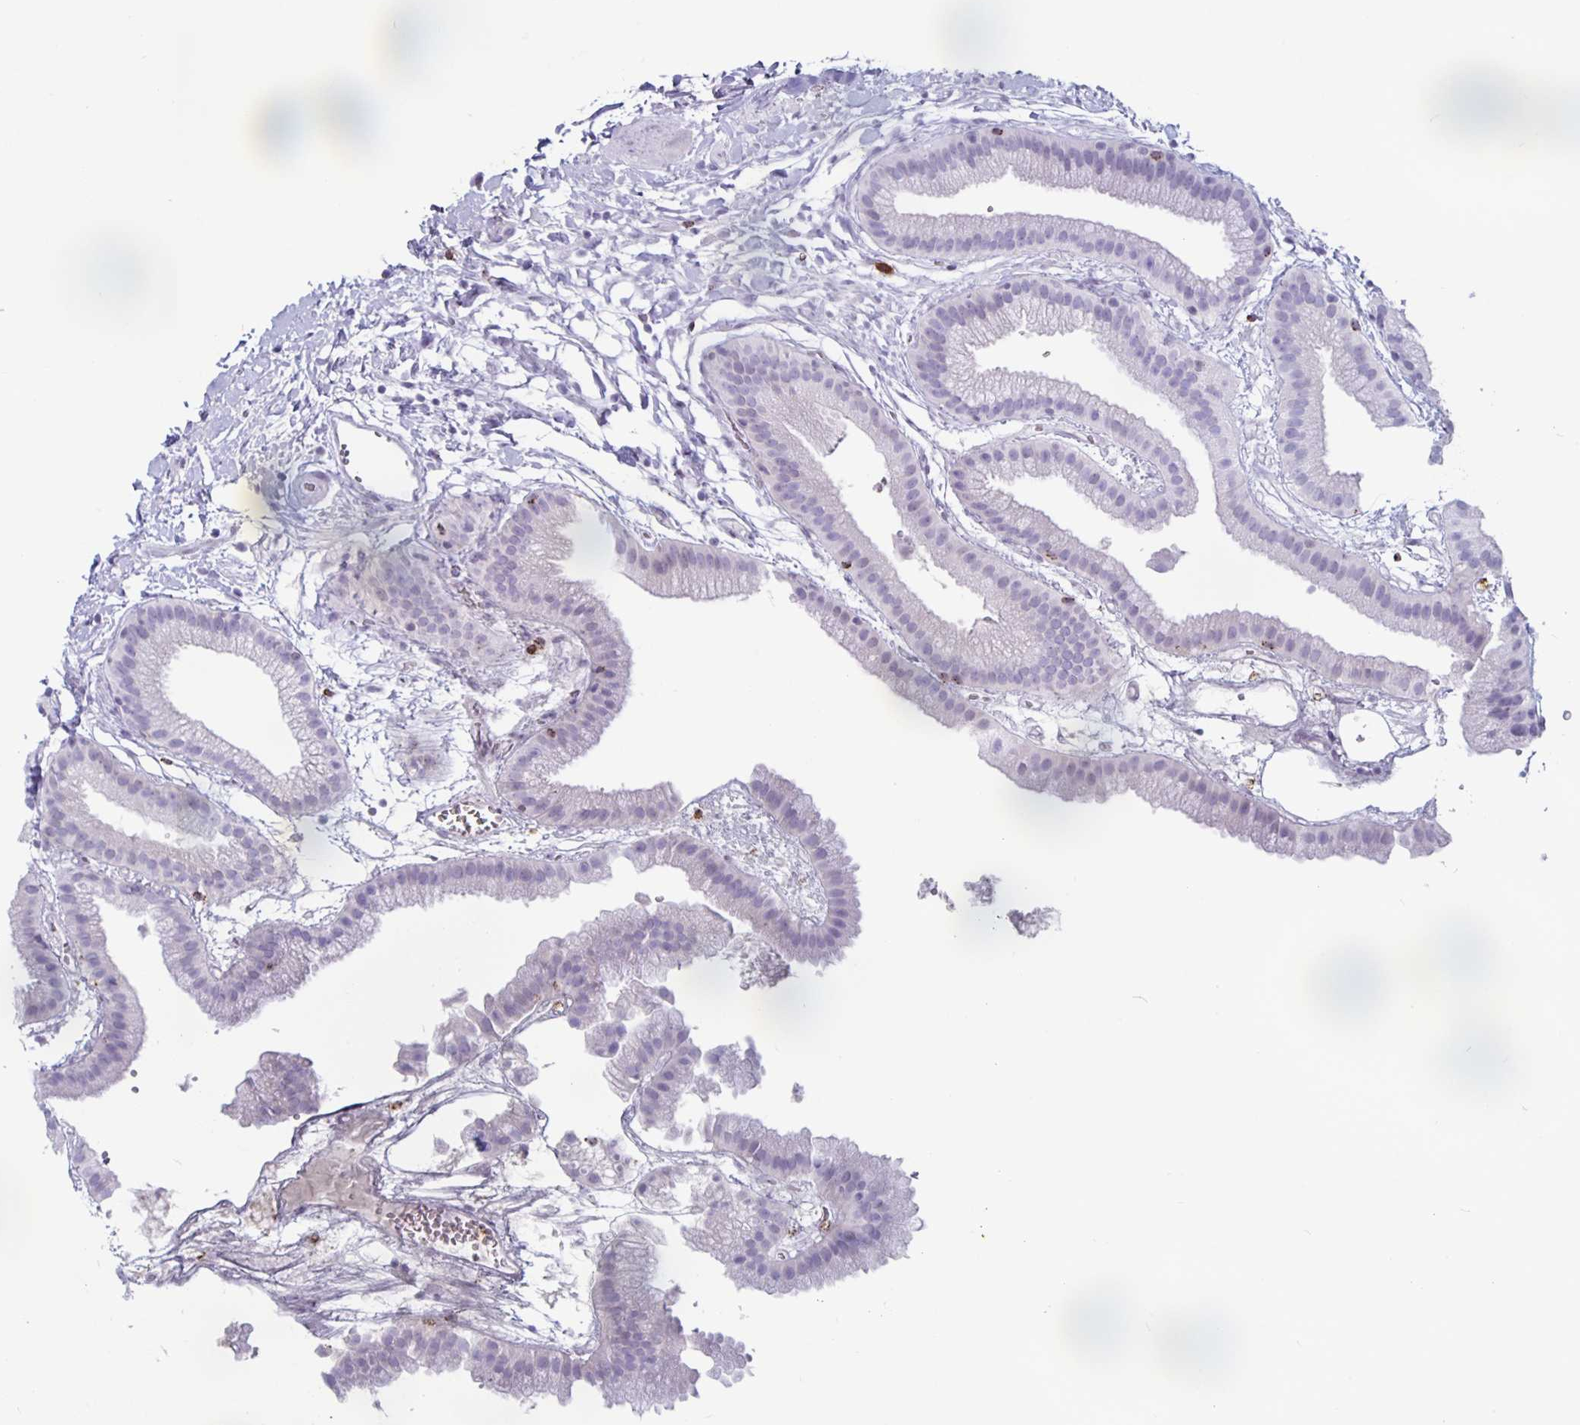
{"staining": {"intensity": "negative", "quantity": "none", "location": "none"}, "tissue": "gallbladder", "cell_type": "Glandular cells", "image_type": "normal", "snomed": [{"axis": "morphology", "description": "Normal tissue, NOS"}, {"axis": "topography", "description": "Gallbladder"}], "caption": "The photomicrograph reveals no significant staining in glandular cells of gallbladder. (Brightfield microscopy of DAB immunohistochemistry at high magnification).", "gene": "GZMK", "patient": {"sex": "female", "age": 63}}